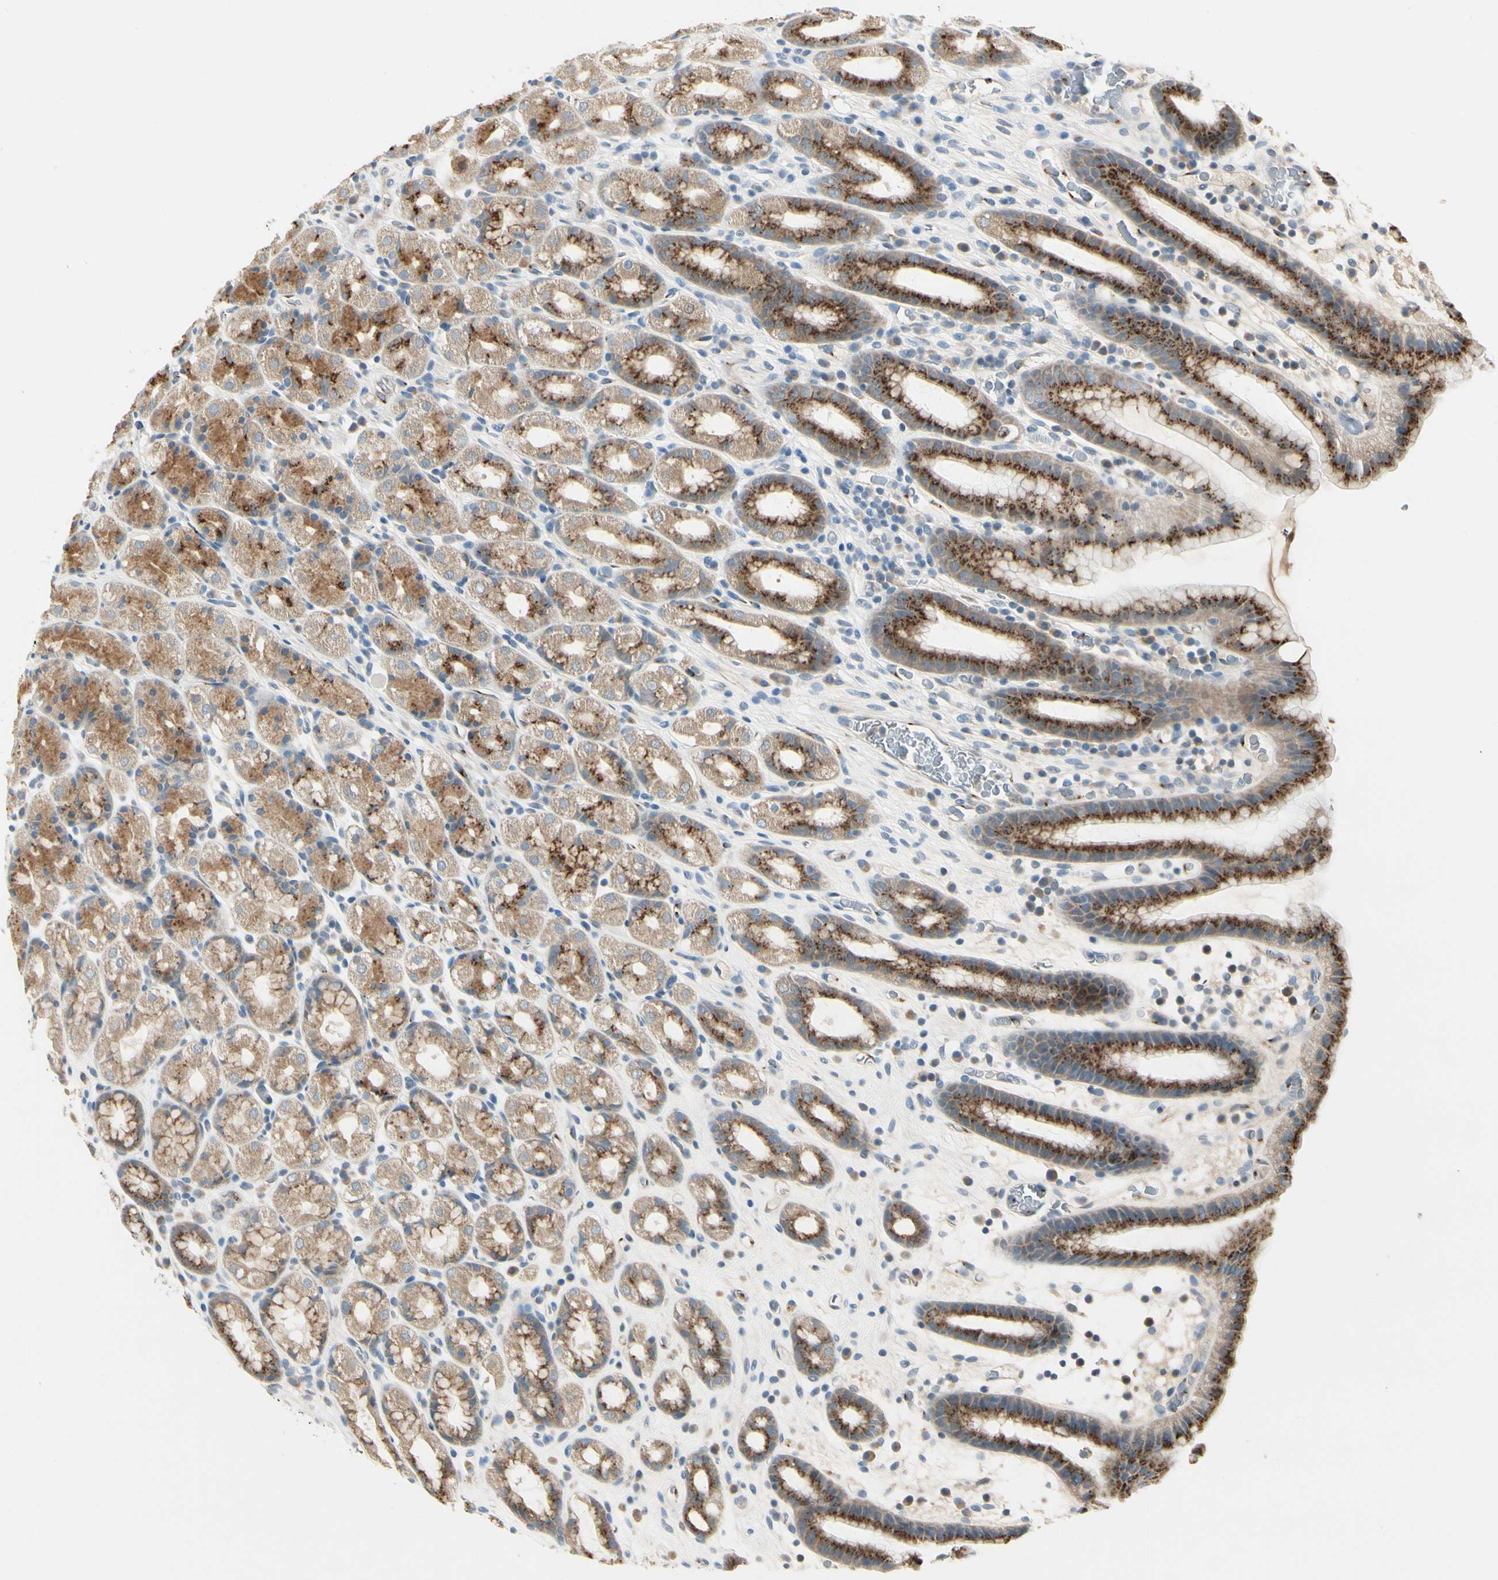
{"staining": {"intensity": "moderate", "quantity": ">75%", "location": "cytoplasmic/membranous"}, "tissue": "stomach", "cell_type": "Glandular cells", "image_type": "normal", "snomed": [{"axis": "morphology", "description": "Normal tissue, NOS"}, {"axis": "topography", "description": "Stomach, upper"}], "caption": "This histopathology image shows IHC staining of normal human stomach, with medium moderate cytoplasmic/membranous staining in about >75% of glandular cells.", "gene": "MANSC1", "patient": {"sex": "male", "age": 68}}